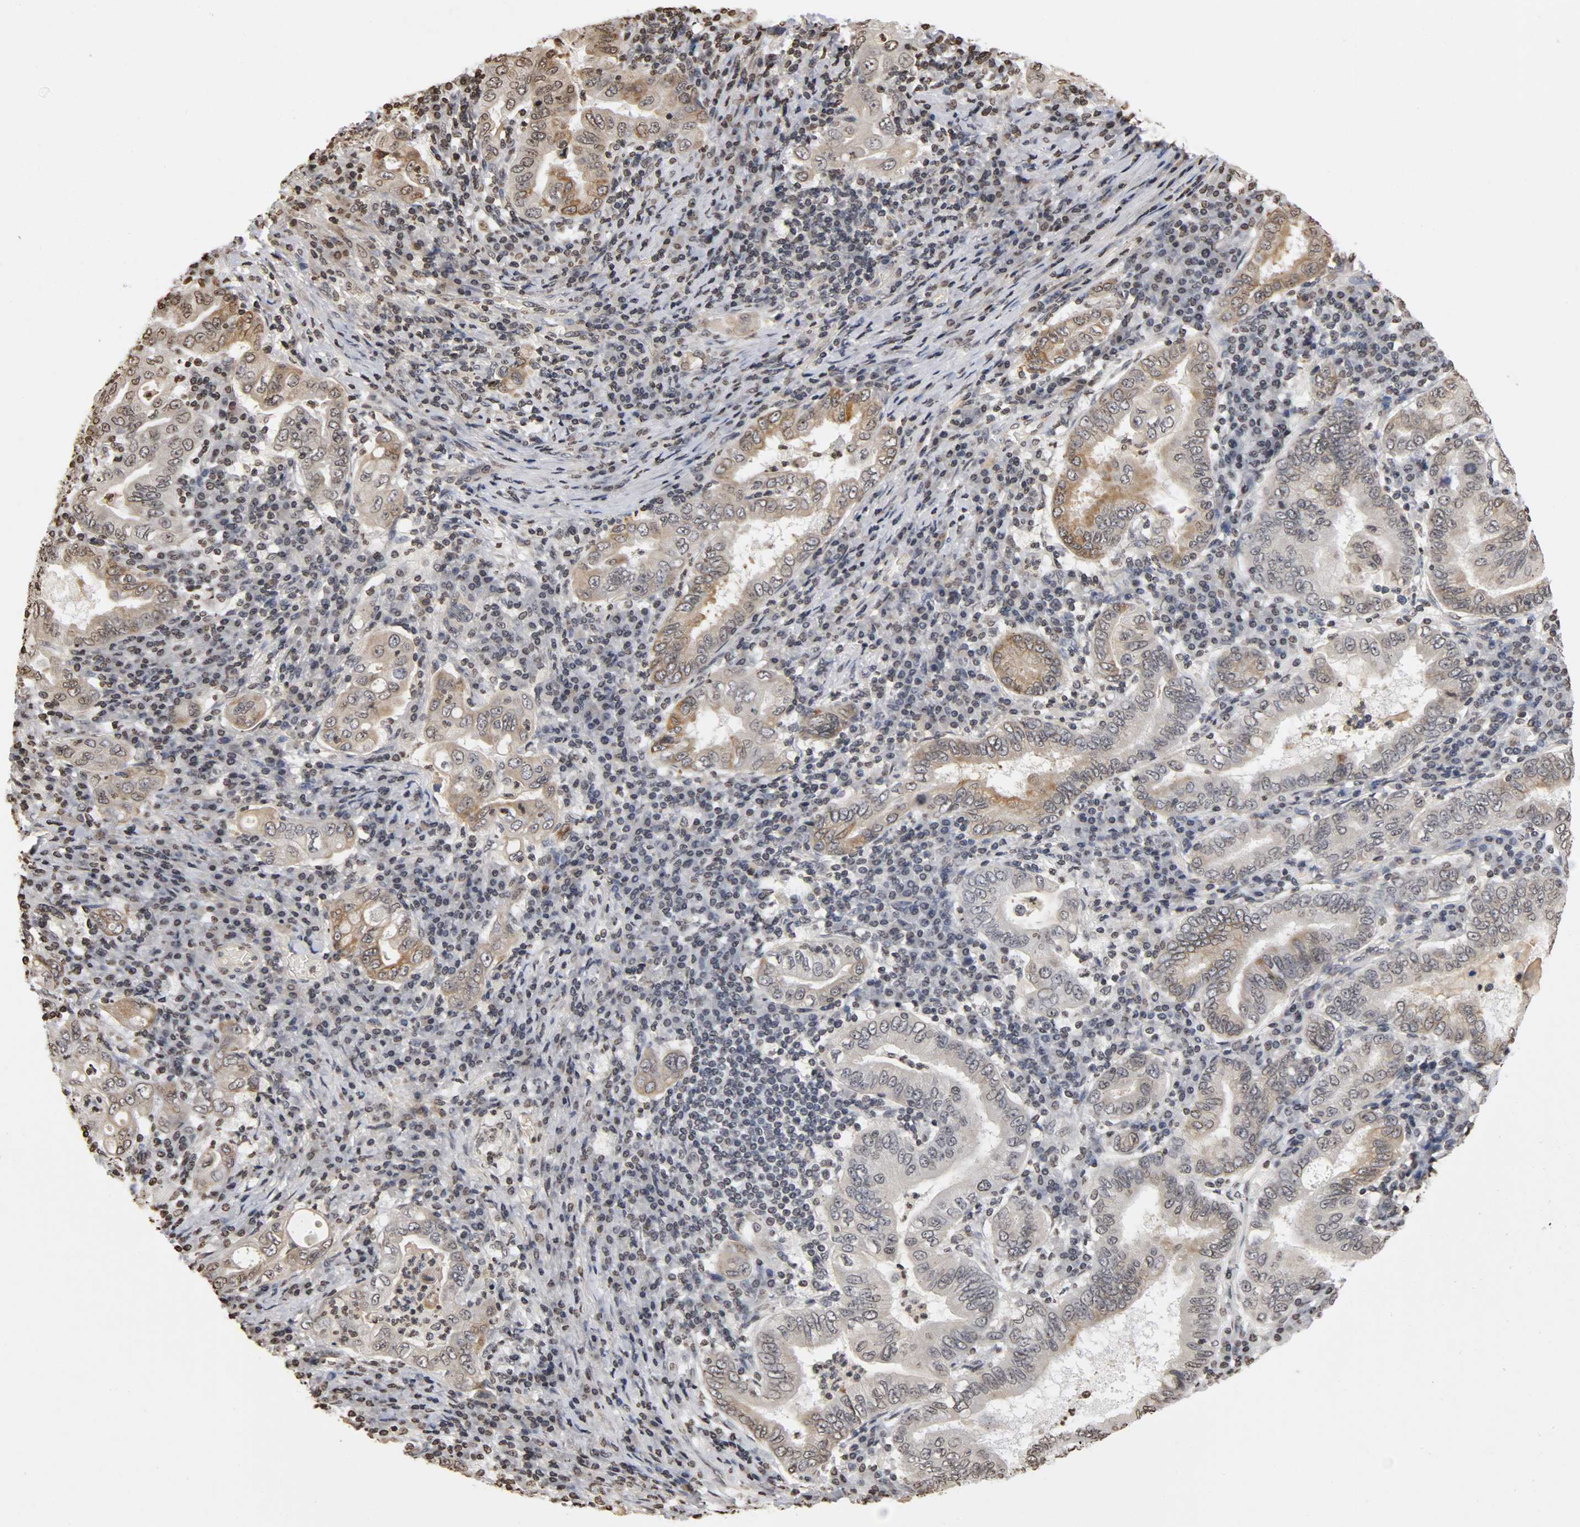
{"staining": {"intensity": "weak", "quantity": "25%-75%", "location": "cytoplasmic/membranous"}, "tissue": "stomach cancer", "cell_type": "Tumor cells", "image_type": "cancer", "snomed": [{"axis": "morphology", "description": "Normal tissue, NOS"}, {"axis": "morphology", "description": "Adenocarcinoma, NOS"}, {"axis": "topography", "description": "Esophagus"}, {"axis": "topography", "description": "Stomach, upper"}, {"axis": "topography", "description": "Peripheral nerve tissue"}], "caption": "Immunohistochemistry (IHC) image of neoplastic tissue: human adenocarcinoma (stomach) stained using immunohistochemistry (IHC) displays low levels of weak protein expression localized specifically in the cytoplasmic/membranous of tumor cells, appearing as a cytoplasmic/membranous brown color.", "gene": "ERCC2", "patient": {"sex": "male", "age": 62}}